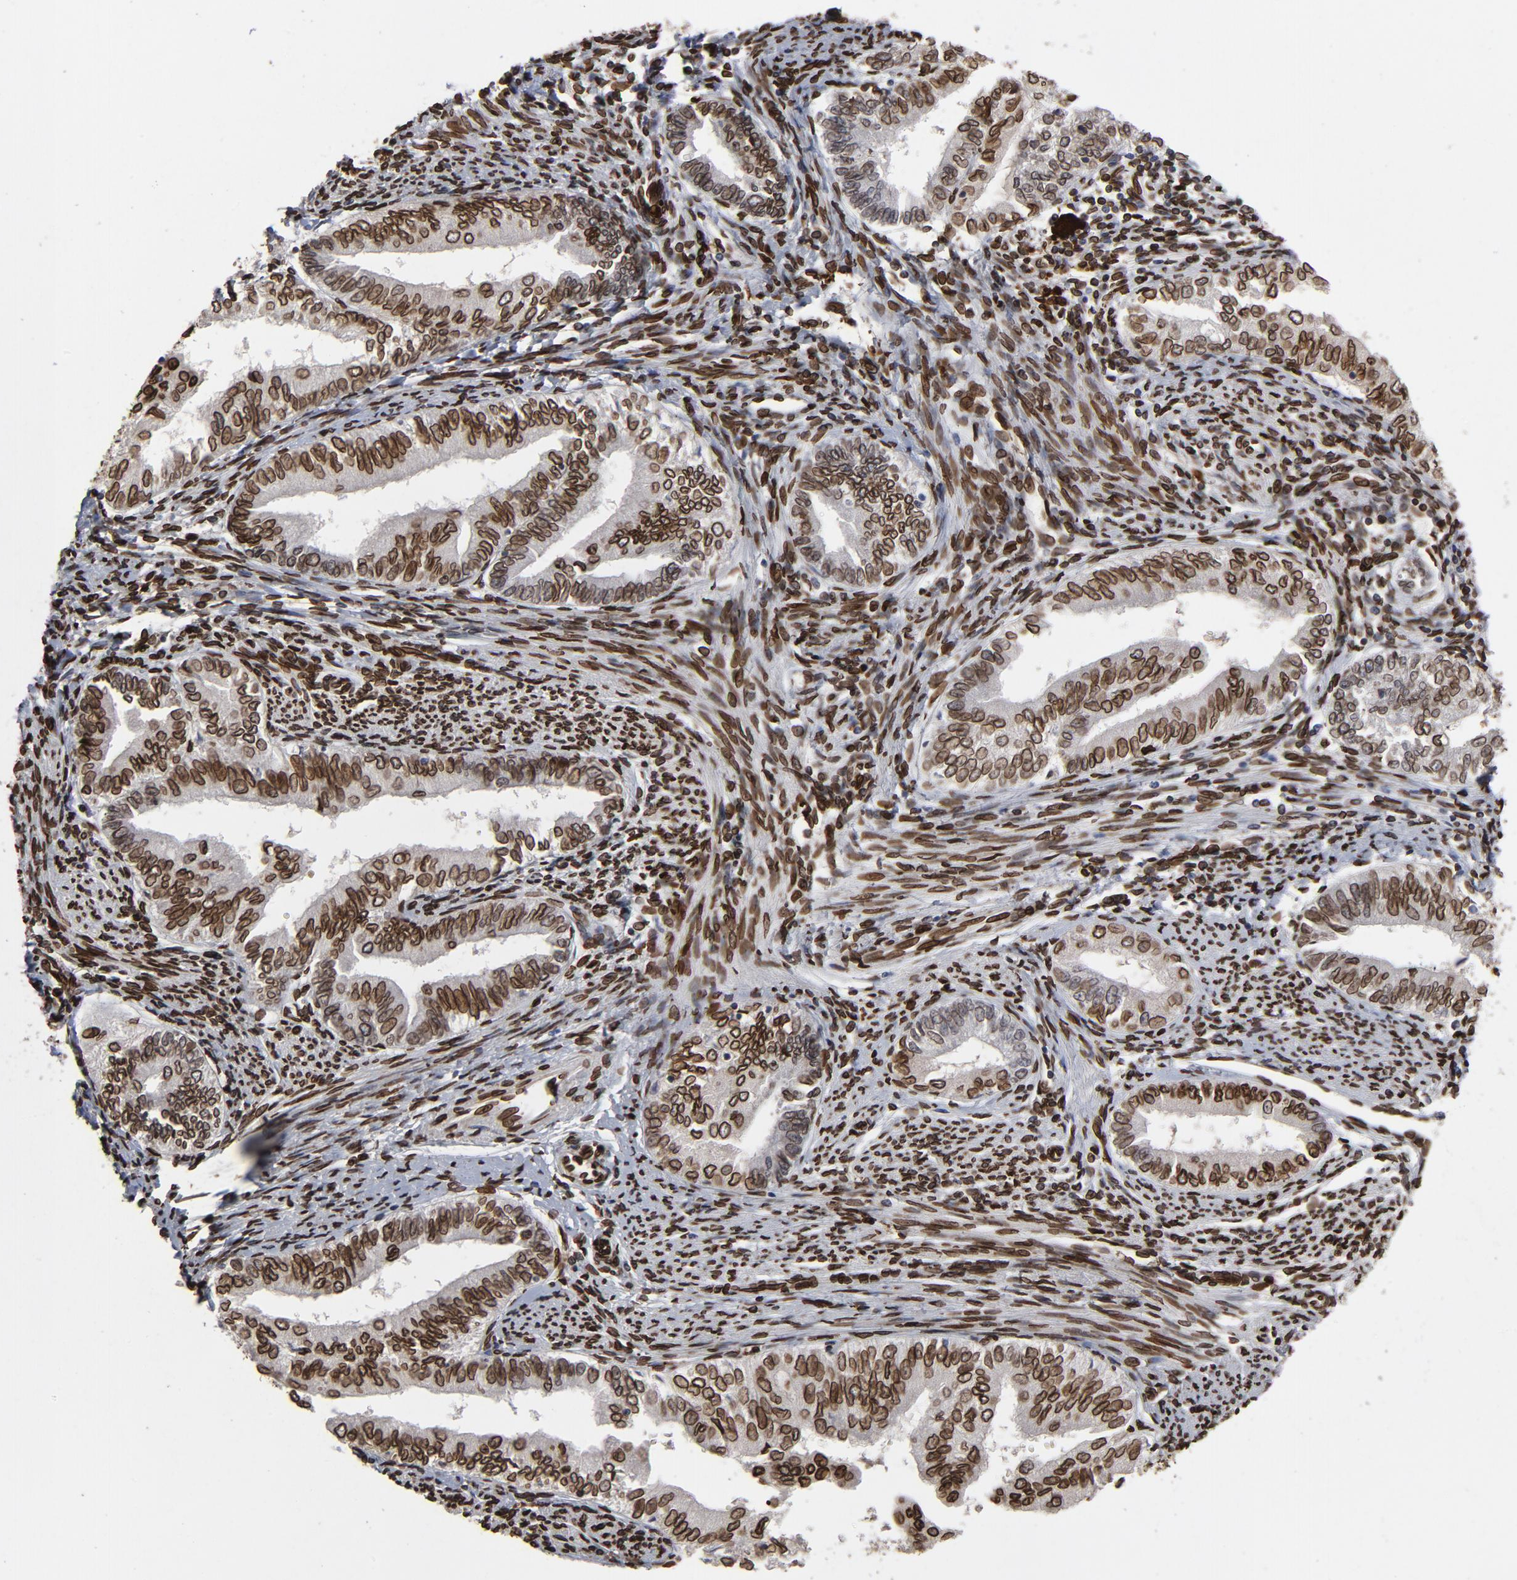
{"staining": {"intensity": "strong", "quantity": ">75%", "location": "cytoplasmic/membranous,nuclear"}, "tissue": "endometrial cancer", "cell_type": "Tumor cells", "image_type": "cancer", "snomed": [{"axis": "morphology", "description": "Adenocarcinoma, NOS"}, {"axis": "topography", "description": "Endometrium"}], "caption": "About >75% of tumor cells in human endometrial adenocarcinoma demonstrate strong cytoplasmic/membranous and nuclear protein positivity as visualized by brown immunohistochemical staining.", "gene": "LMNA", "patient": {"sex": "female", "age": 66}}